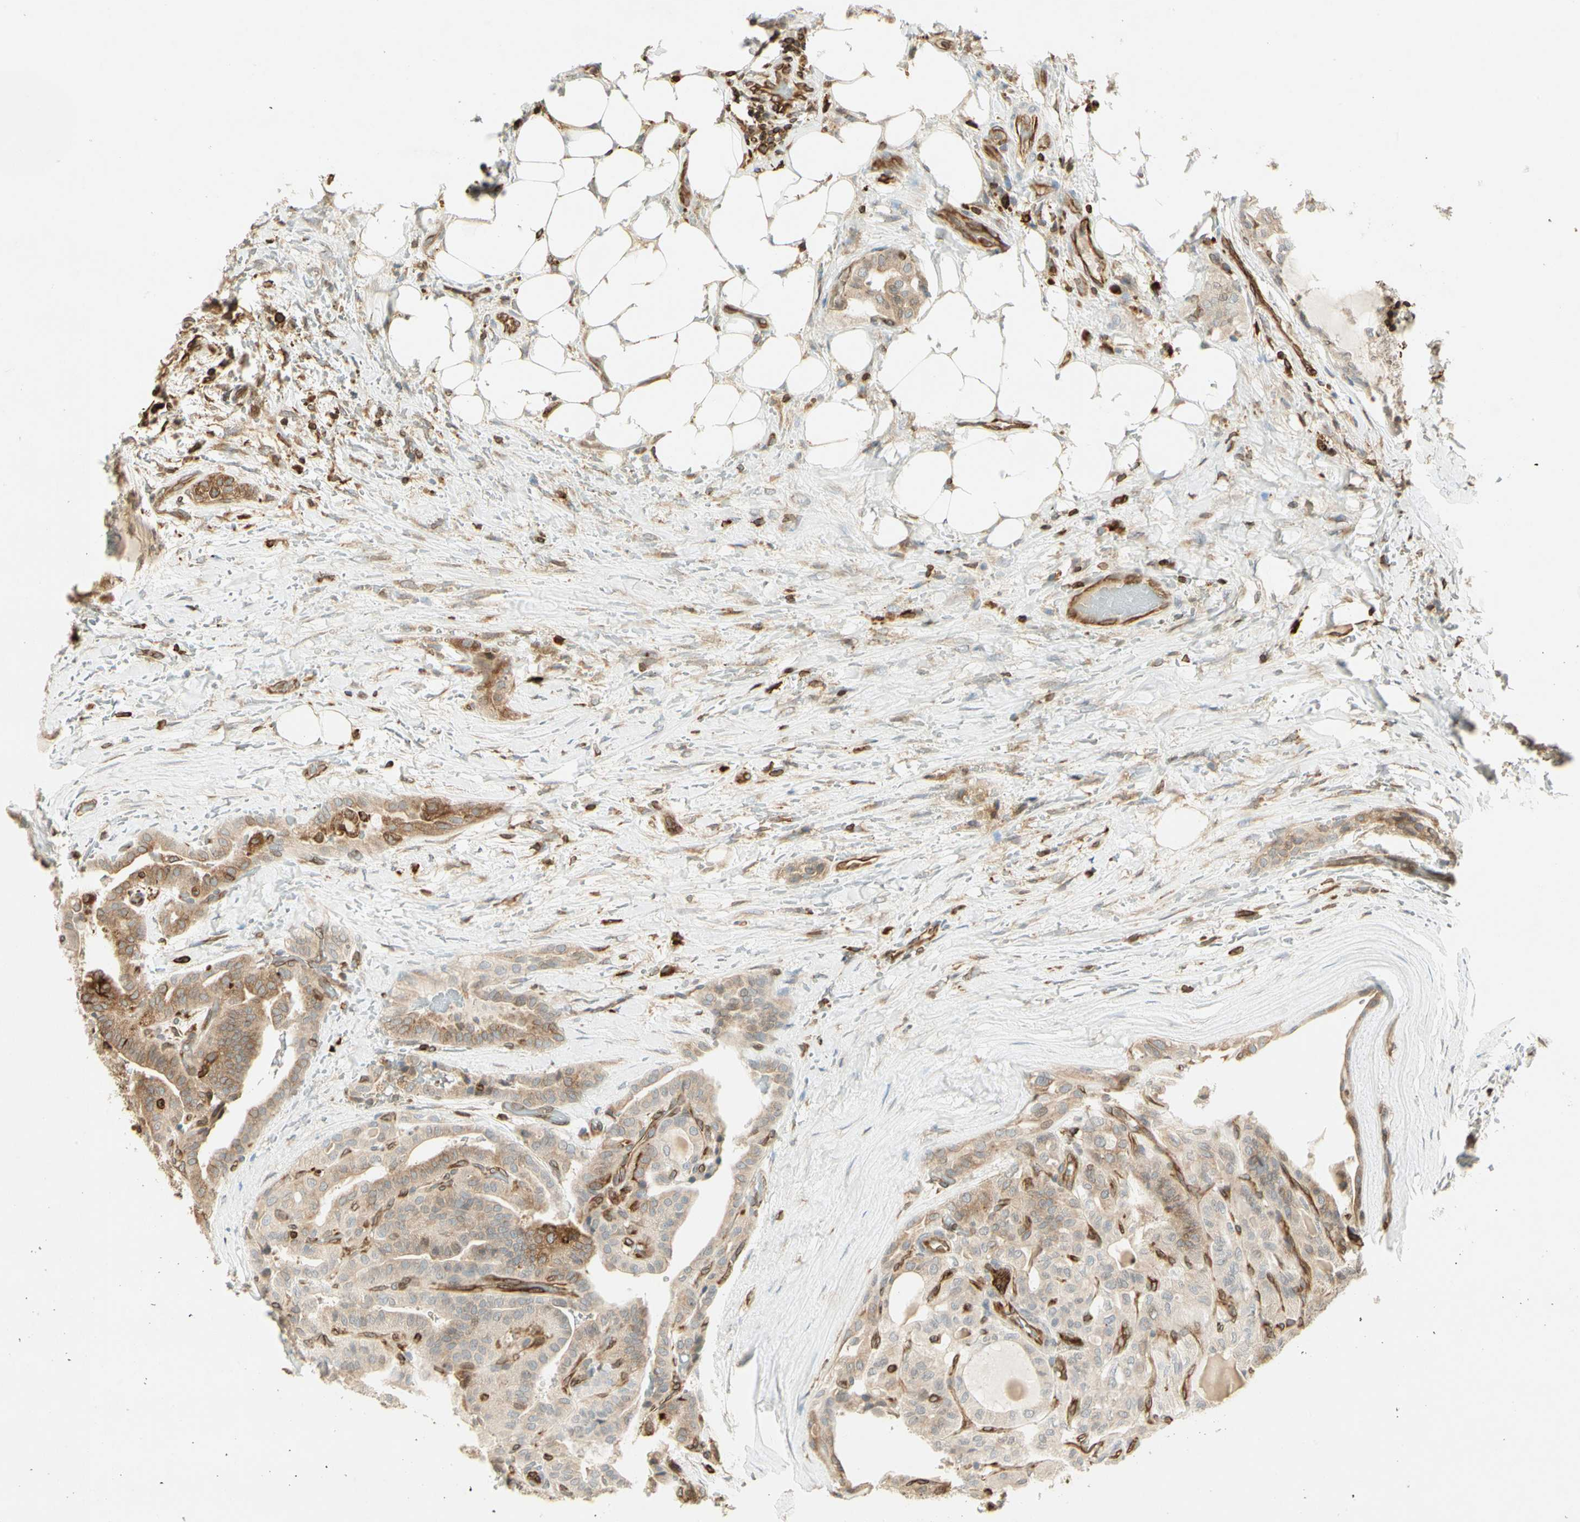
{"staining": {"intensity": "moderate", "quantity": ">75%", "location": "cytoplasmic/membranous"}, "tissue": "thyroid cancer", "cell_type": "Tumor cells", "image_type": "cancer", "snomed": [{"axis": "morphology", "description": "Papillary adenocarcinoma, NOS"}, {"axis": "topography", "description": "Thyroid gland"}], "caption": "Protein expression by IHC shows moderate cytoplasmic/membranous positivity in approximately >75% of tumor cells in thyroid cancer (papillary adenocarcinoma). The protein is shown in brown color, while the nuclei are stained blue.", "gene": "TAPBP", "patient": {"sex": "male", "age": 77}}